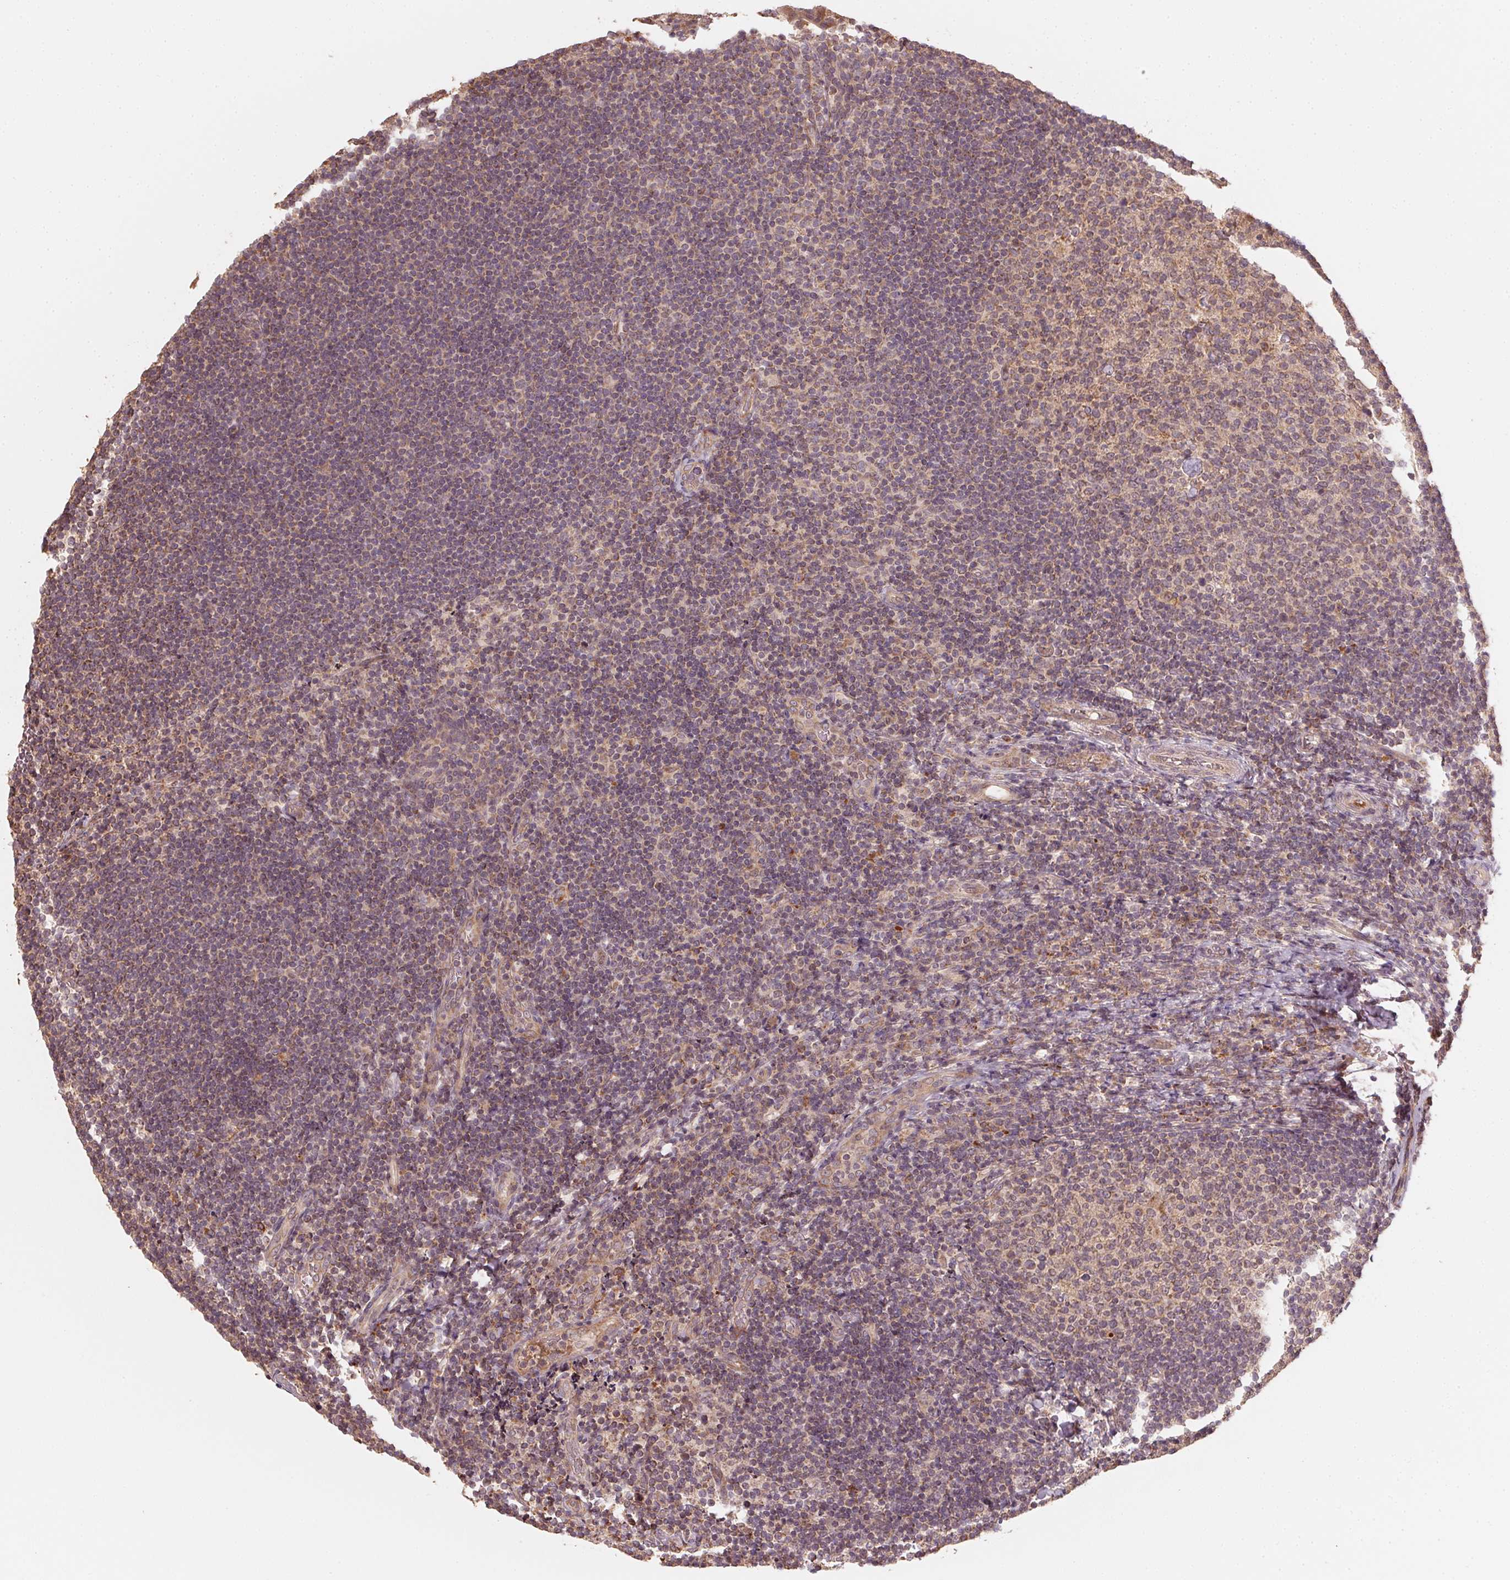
{"staining": {"intensity": "weak", "quantity": "25%-75%", "location": "cytoplasmic/membranous"}, "tissue": "tonsil", "cell_type": "Germinal center cells", "image_type": "normal", "snomed": [{"axis": "morphology", "description": "Normal tissue, NOS"}, {"axis": "topography", "description": "Tonsil"}], "caption": "IHC image of benign tonsil: tonsil stained using immunohistochemistry (IHC) exhibits low levels of weak protein expression localized specifically in the cytoplasmic/membranous of germinal center cells, appearing as a cytoplasmic/membranous brown color.", "gene": "WBP2", "patient": {"sex": "female", "age": 10}}